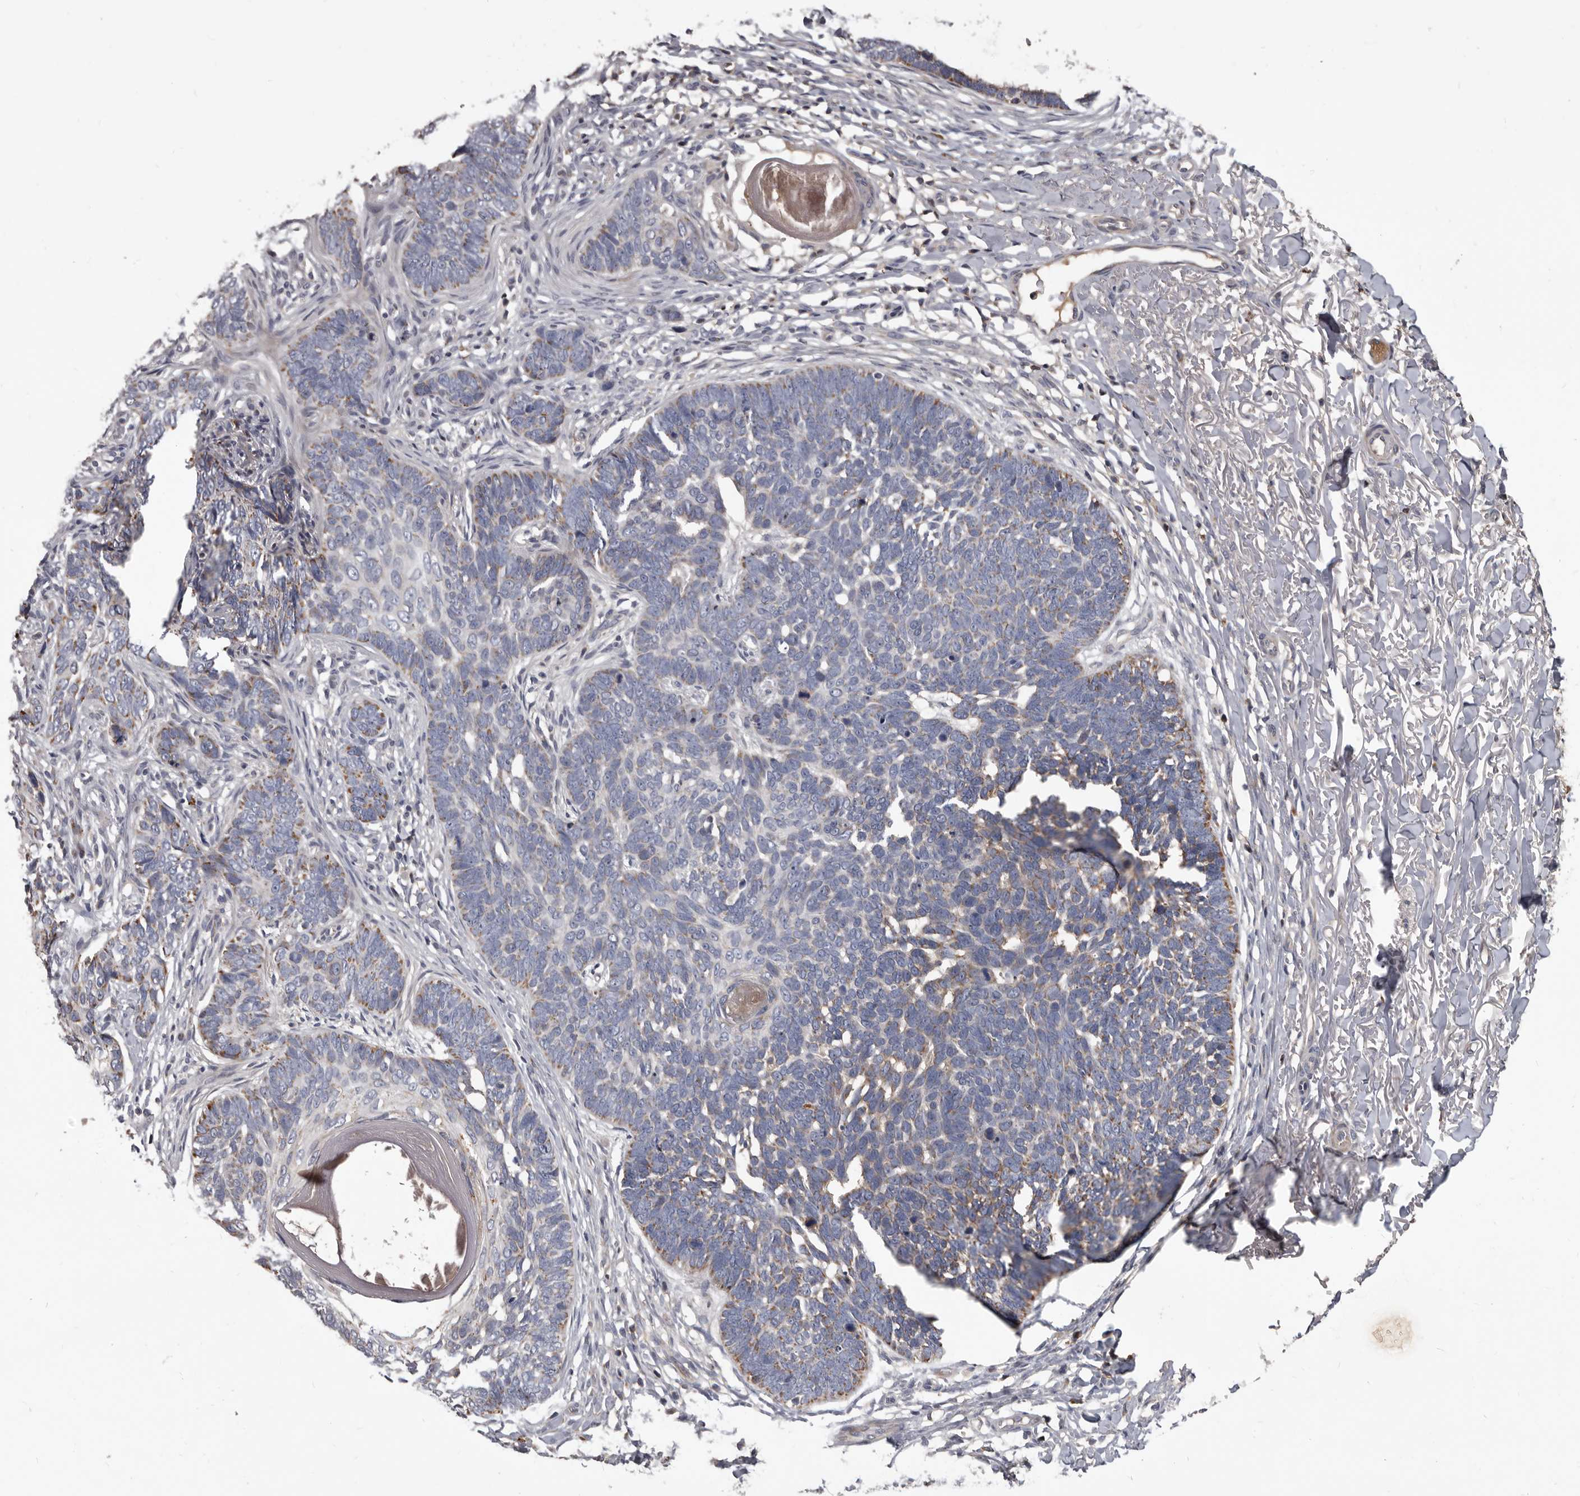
{"staining": {"intensity": "weak", "quantity": "<25%", "location": "cytoplasmic/membranous"}, "tissue": "skin cancer", "cell_type": "Tumor cells", "image_type": "cancer", "snomed": [{"axis": "morphology", "description": "Normal tissue, NOS"}, {"axis": "morphology", "description": "Basal cell carcinoma"}, {"axis": "topography", "description": "Skin"}], "caption": "The histopathology image reveals no significant positivity in tumor cells of skin cancer (basal cell carcinoma). The staining was performed using DAB to visualize the protein expression in brown, while the nuclei were stained in blue with hematoxylin (Magnification: 20x).", "gene": "ALDH5A1", "patient": {"sex": "male", "age": 77}}